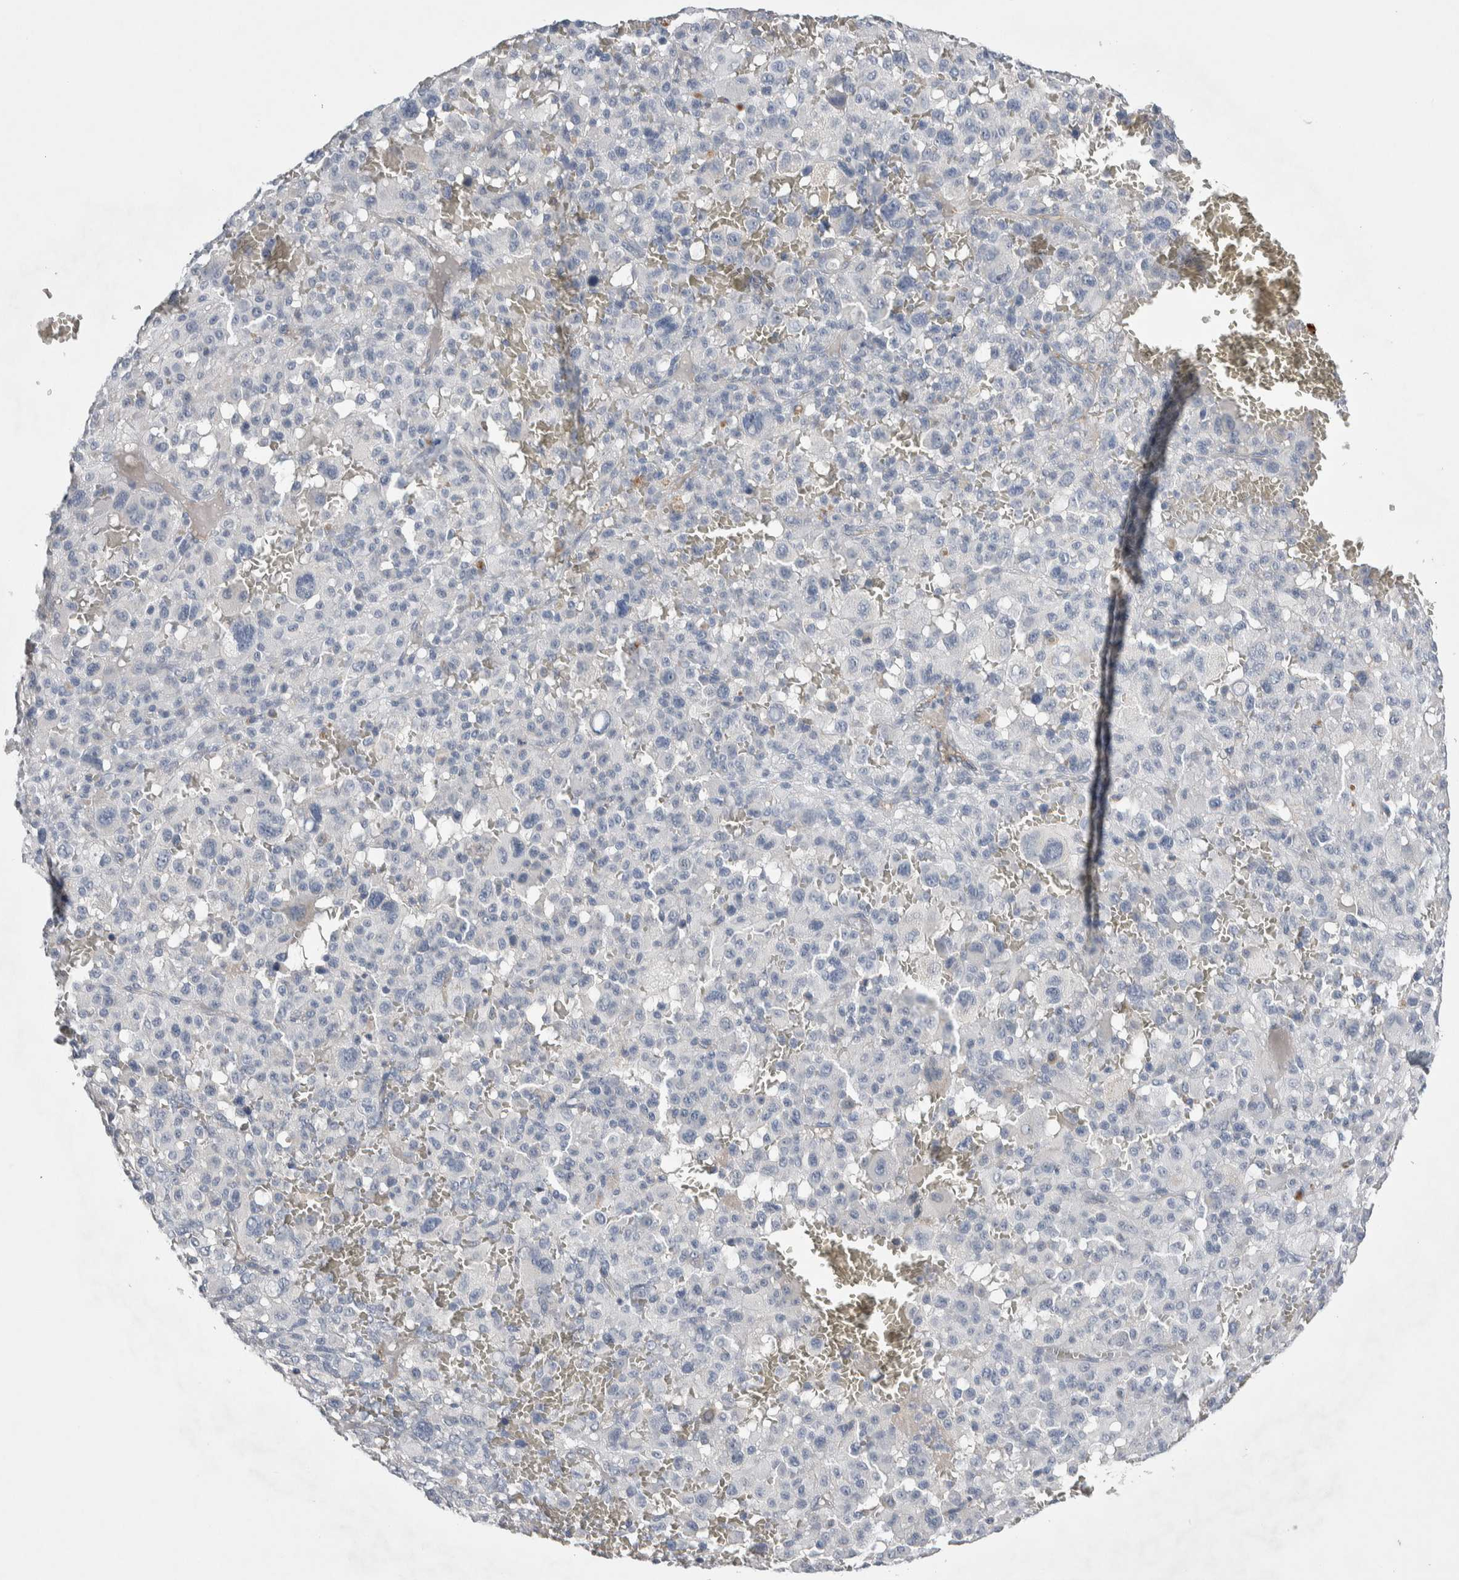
{"staining": {"intensity": "negative", "quantity": "none", "location": "none"}, "tissue": "melanoma", "cell_type": "Tumor cells", "image_type": "cancer", "snomed": [{"axis": "morphology", "description": "Malignant melanoma, Metastatic site"}, {"axis": "topography", "description": "Skin"}], "caption": "DAB (3,3'-diaminobenzidine) immunohistochemical staining of human melanoma exhibits no significant staining in tumor cells. Brightfield microscopy of IHC stained with DAB (3,3'-diaminobenzidine) (brown) and hematoxylin (blue), captured at high magnification.", "gene": "CEP131", "patient": {"sex": "female", "age": 74}}